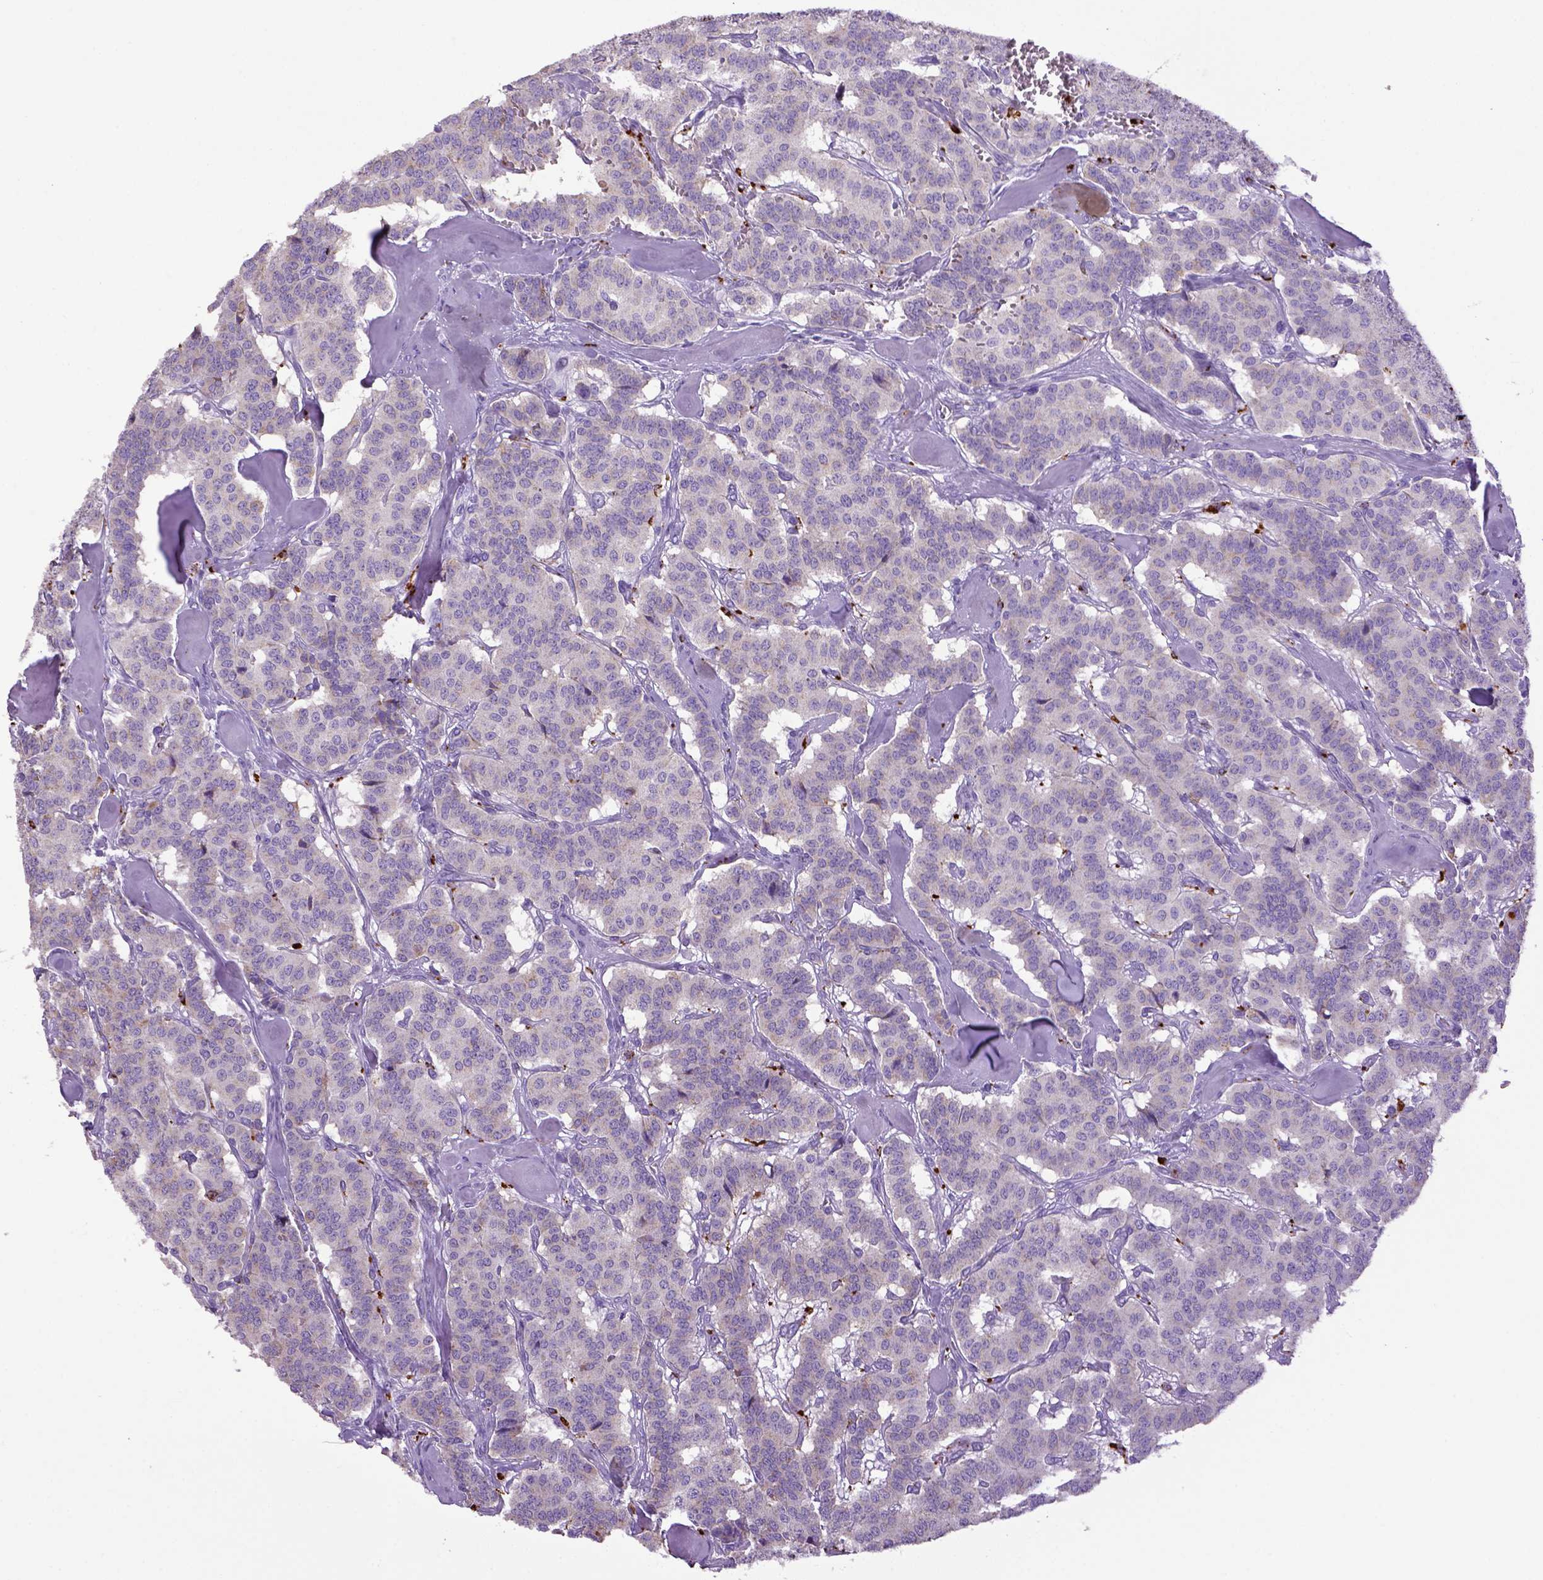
{"staining": {"intensity": "negative", "quantity": "none", "location": "none"}, "tissue": "carcinoid", "cell_type": "Tumor cells", "image_type": "cancer", "snomed": [{"axis": "morphology", "description": "Normal tissue, NOS"}, {"axis": "morphology", "description": "Carcinoid, malignant, NOS"}, {"axis": "topography", "description": "Lung"}], "caption": "DAB (3,3'-diaminobenzidine) immunohistochemical staining of carcinoid shows no significant expression in tumor cells.", "gene": "CD68", "patient": {"sex": "female", "age": 46}}